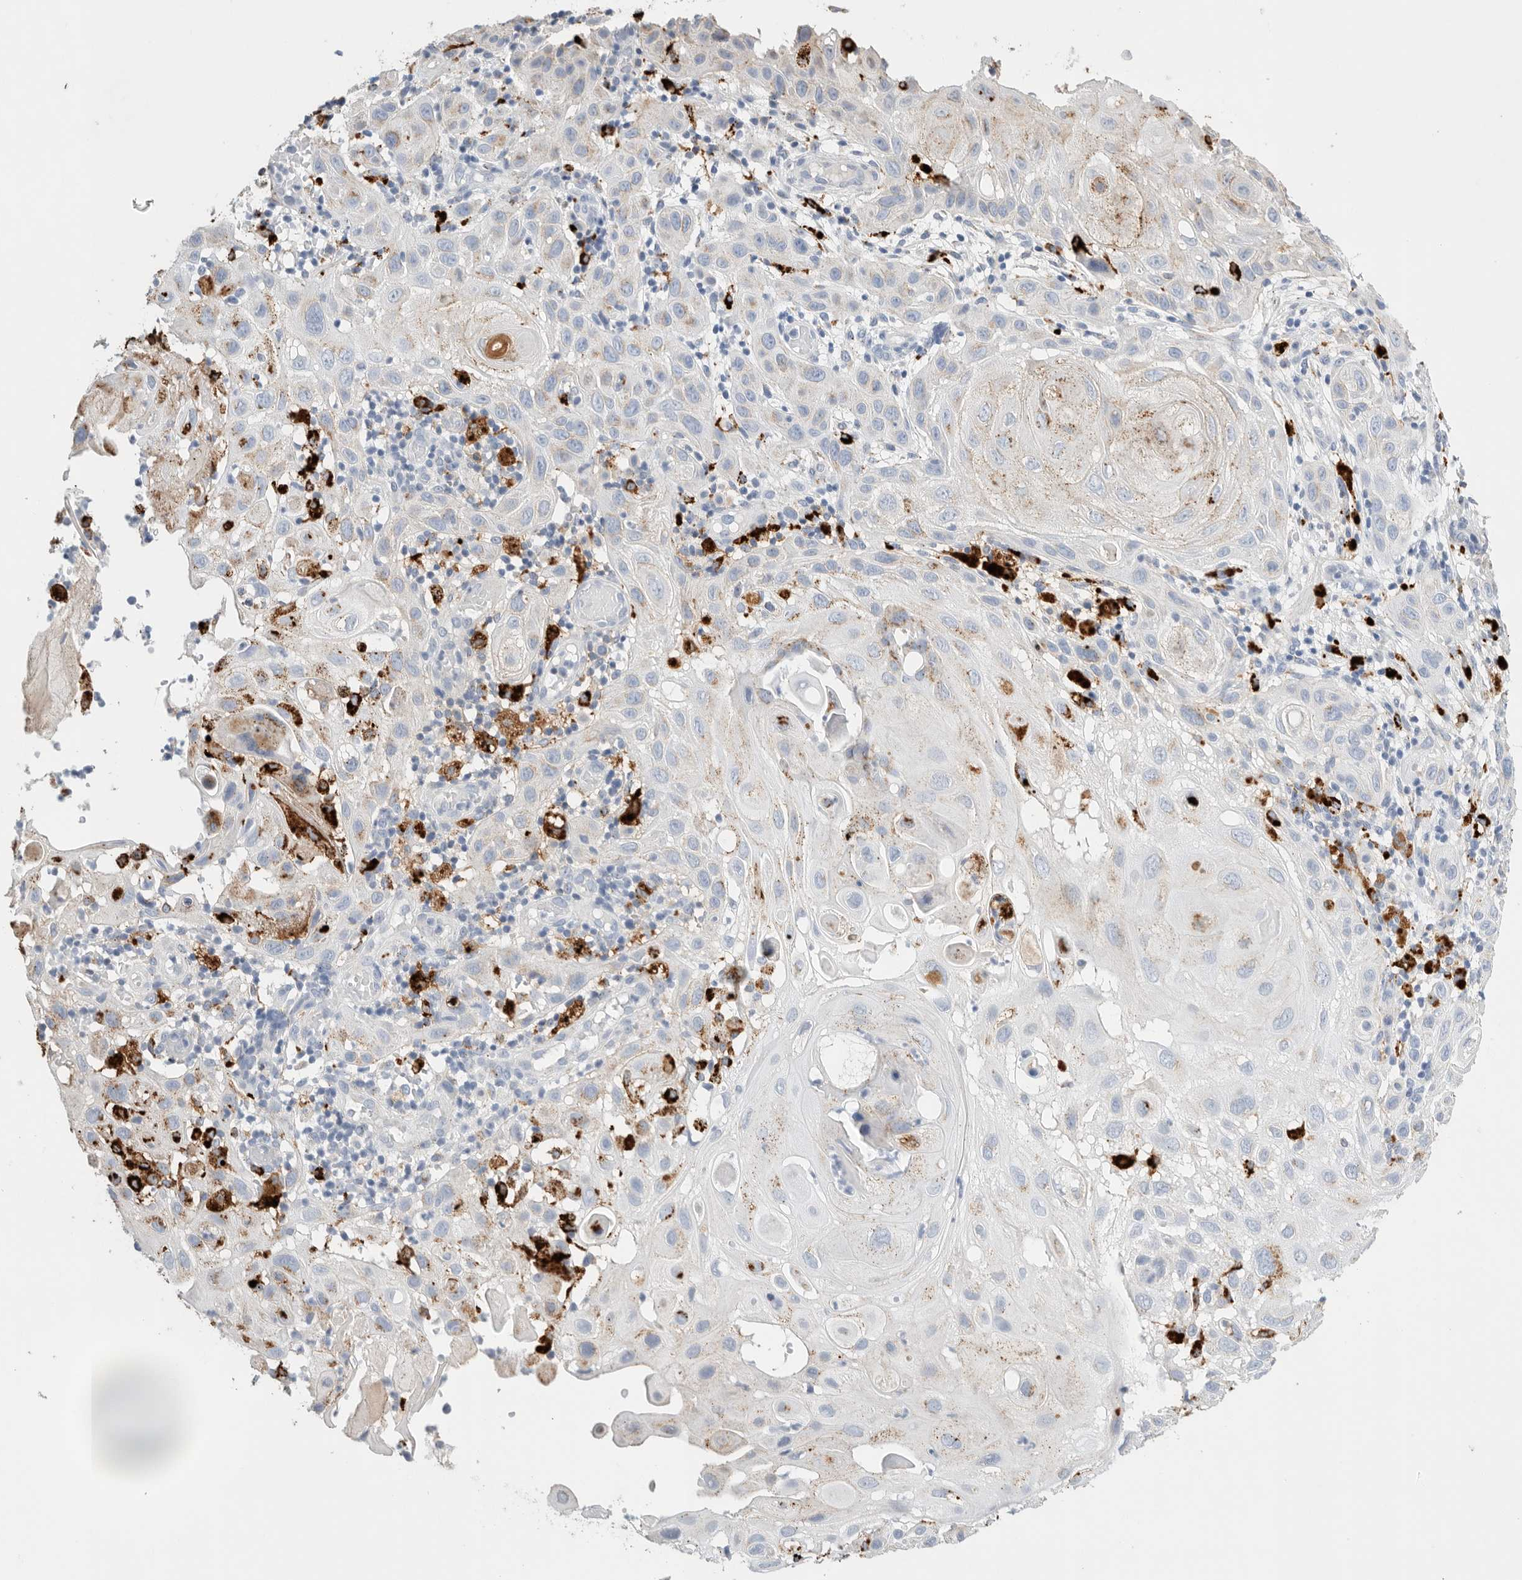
{"staining": {"intensity": "negative", "quantity": "none", "location": "none"}, "tissue": "skin cancer", "cell_type": "Tumor cells", "image_type": "cancer", "snomed": [{"axis": "morphology", "description": "Normal tissue, NOS"}, {"axis": "morphology", "description": "Squamous cell carcinoma, NOS"}, {"axis": "topography", "description": "Skin"}], "caption": "This is an immunohistochemistry photomicrograph of human skin cancer (squamous cell carcinoma). There is no staining in tumor cells.", "gene": "GGH", "patient": {"sex": "female", "age": 96}}